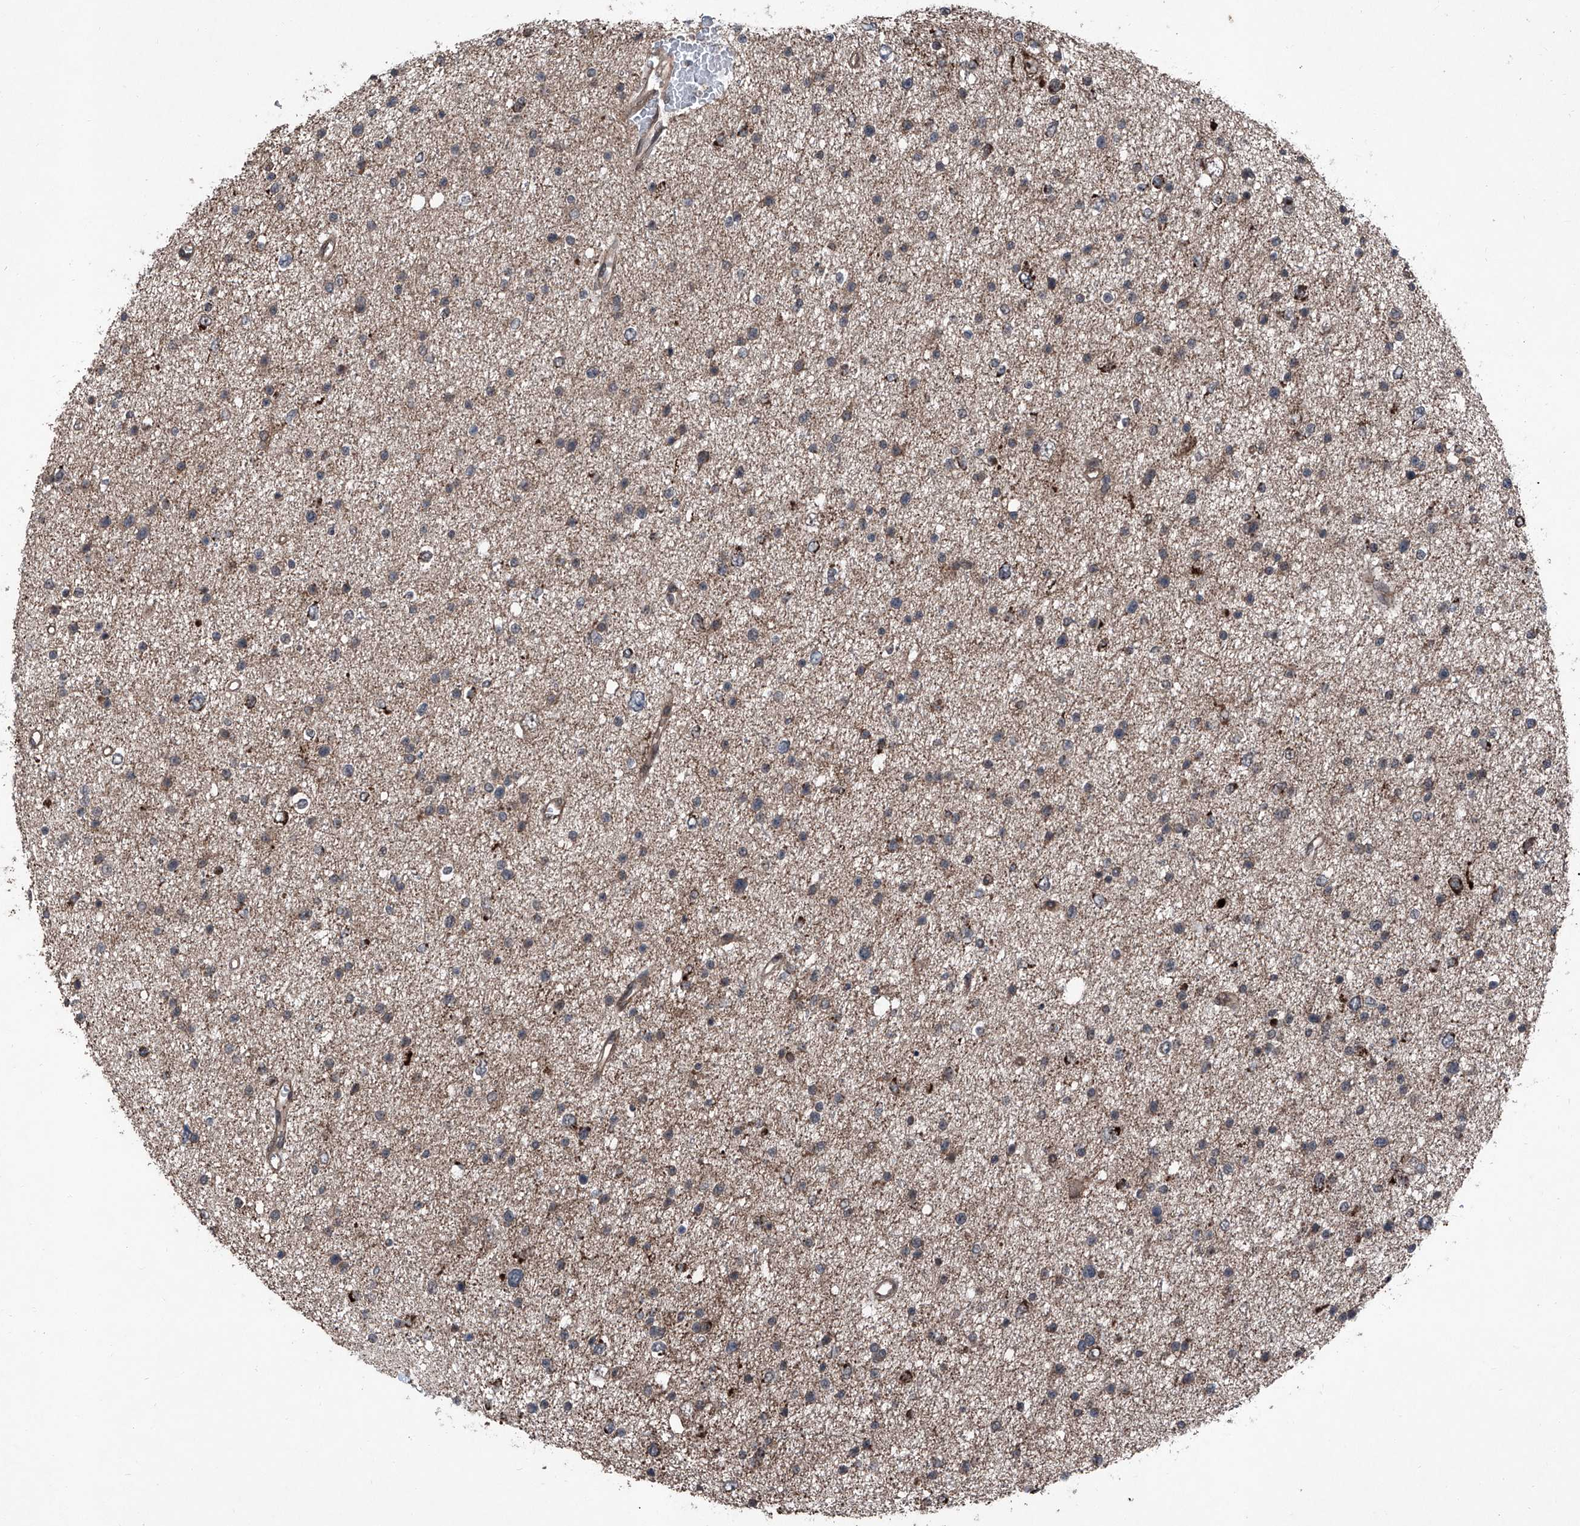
{"staining": {"intensity": "moderate", "quantity": "<25%", "location": "cytoplasmic/membranous"}, "tissue": "glioma", "cell_type": "Tumor cells", "image_type": "cancer", "snomed": [{"axis": "morphology", "description": "Glioma, malignant, Low grade"}, {"axis": "topography", "description": "Brain"}], "caption": "Malignant glioma (low-grade) stained with immunohistochemistry (IHC) exhibits moderate cytoplasmic/membranous staining in about <25% of tumor cells.", "gene": "COA7", "patient": {"sex": "female", "age": 37}}